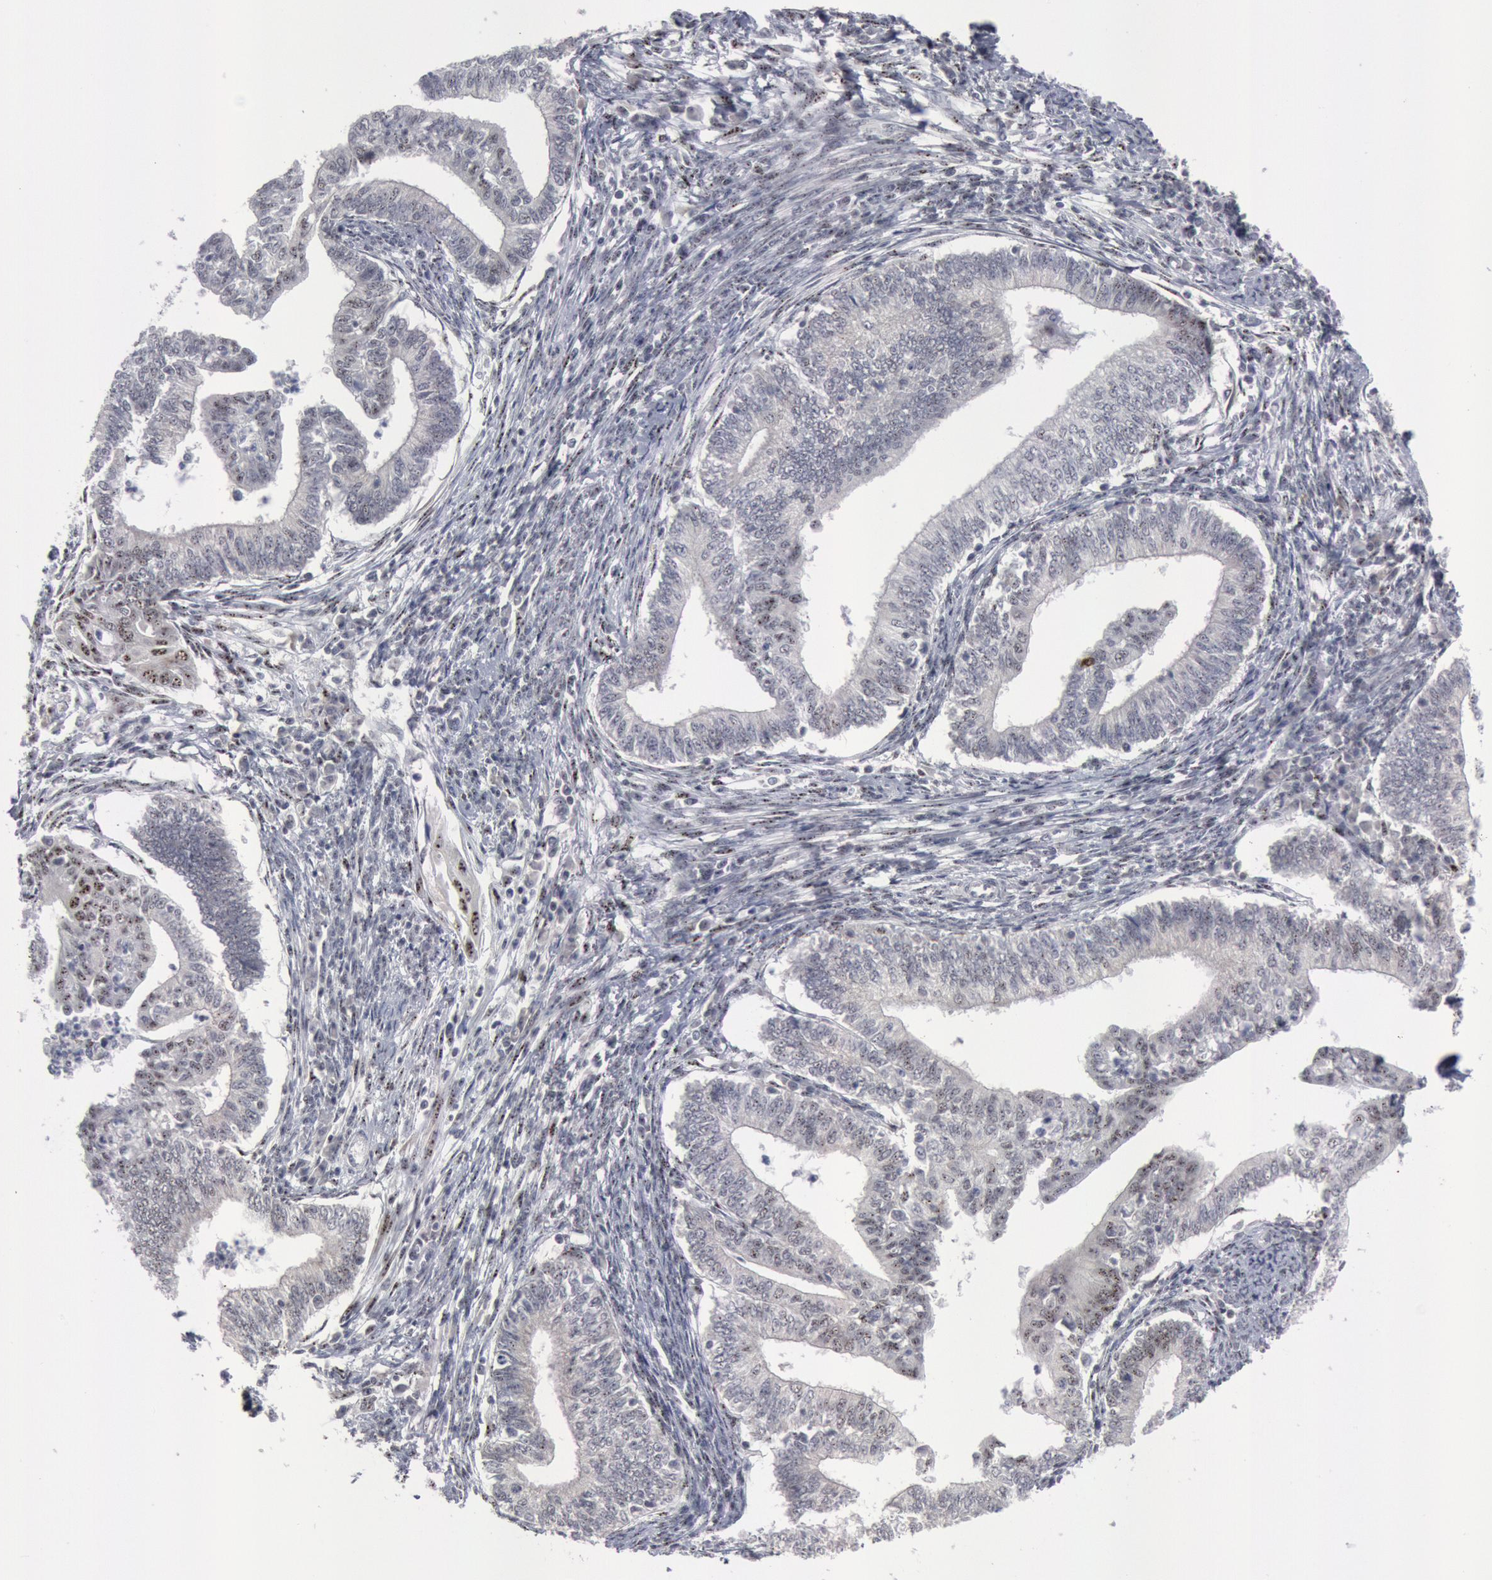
{"staining": {"intensity": "negative", "quantity": "none", "location": "none"}, "tissue": "endometrial cancer", "cell_type": "Tumor cells", "image_type": "cancer", "snomed": [{"axis": "morphology", "description": "Adenocarcinoma, NOS"}, {"axis": "topography", "description": "Endometrium"}], "caption": "Tumor cells show no significant protein staining in endometrial adenocarcinoma.", "gene": "FOXO1", "patient": {"sex": "female", "age": 66}}